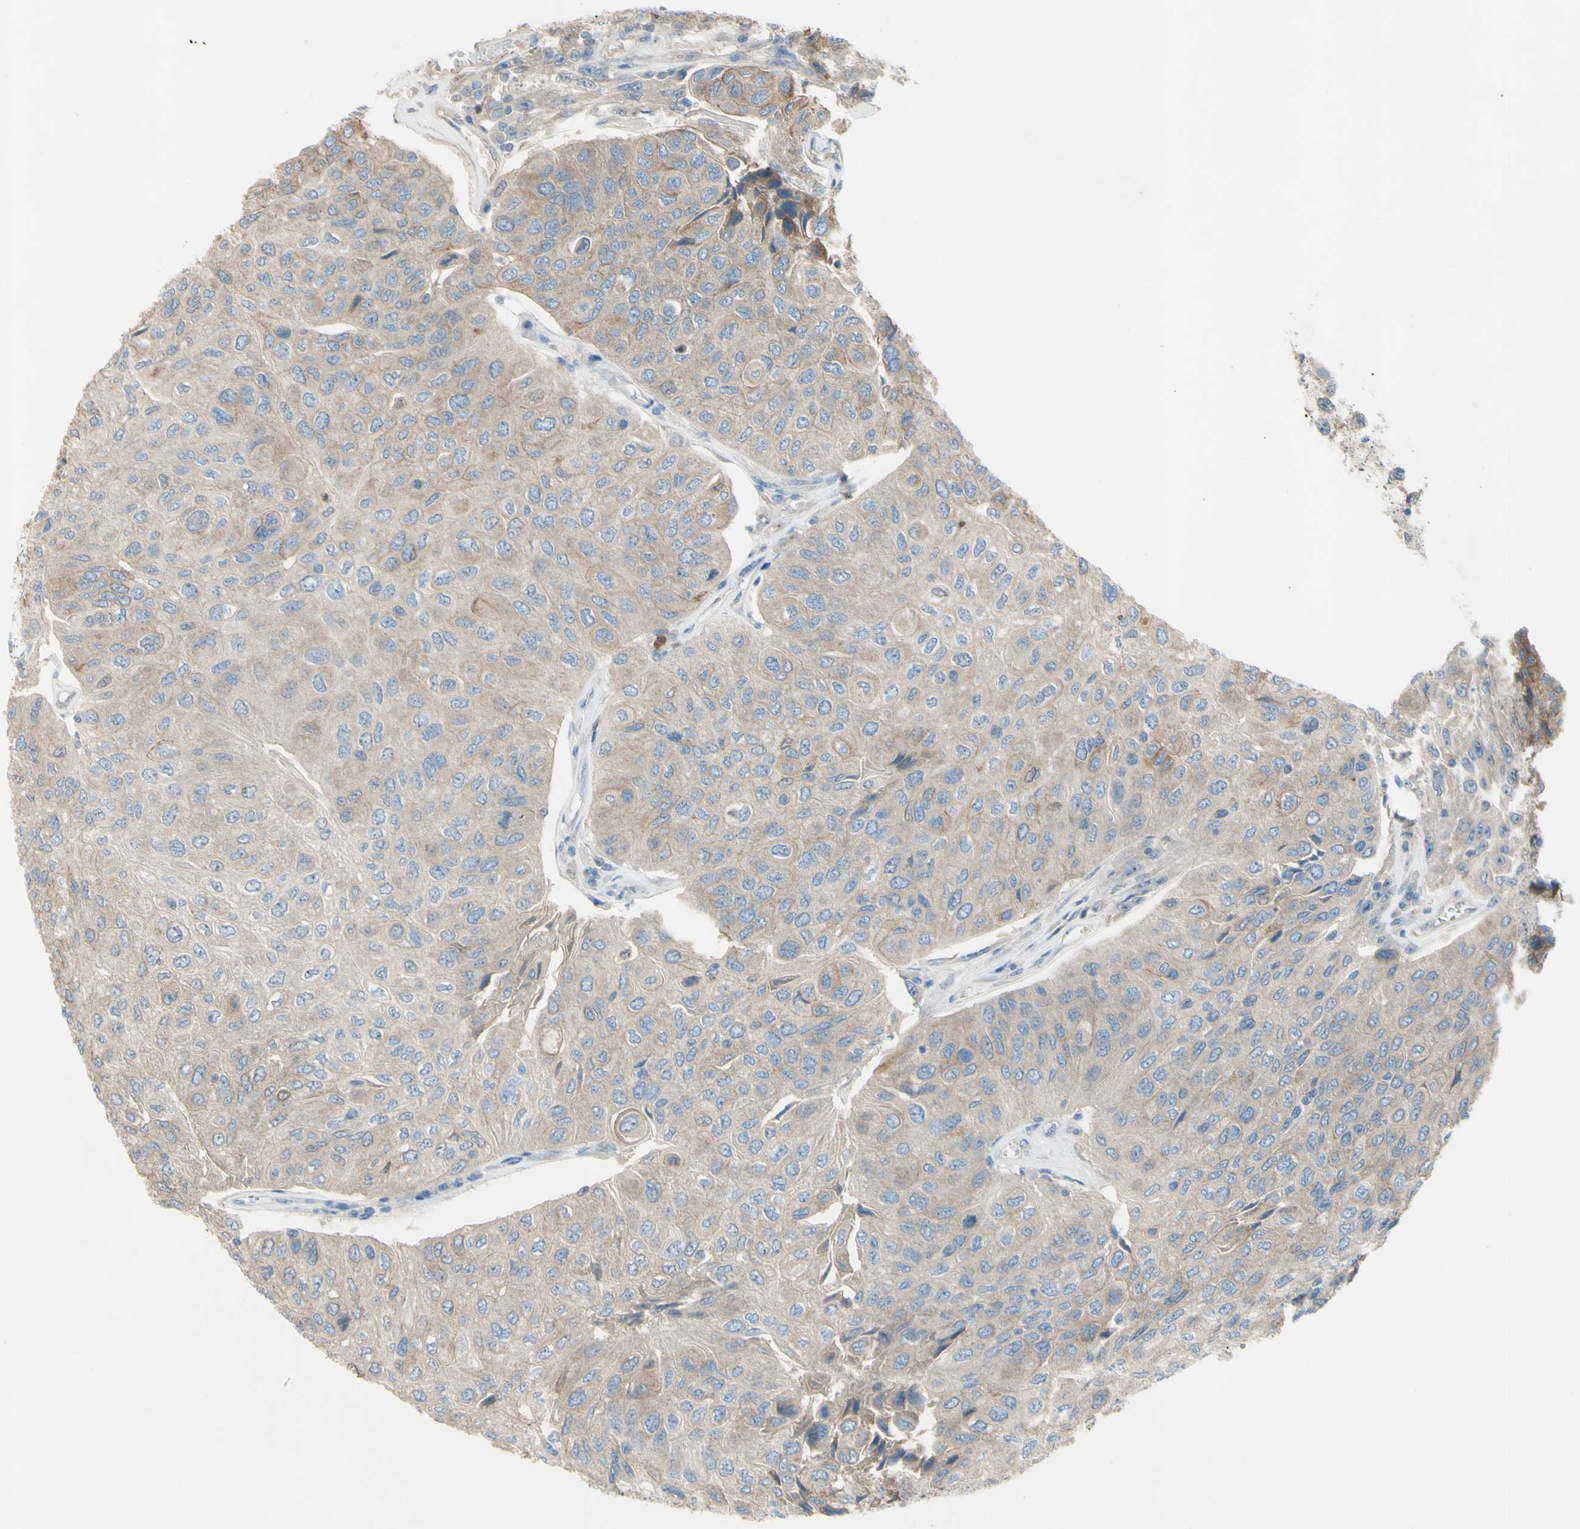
{"staining": {"intensity": "moderate", "quantity": ">75%", "location": "cytoplasmic/membranous"}, "tissue": "urothelial cancer", "cell_type": "Tumor cells", "image_type": "cancer", "snomed": [{"axis": "morphology", "description": "Urothelial carcinoma, High grade"}, {"axis": "topography", "description": "Urinary bladder"}], "caption": "DAB immunohistochemical staining of urothelial cancer exhibits moderate cytoplasmic/membranous protein staining in about >75% of tumor cells. (DAB (3,3'-diaminobenzidine) IHC with brightfield microscopy, high magnification).", "gene": "ATRN", "patient": {"sex": "male", "age": 66}}